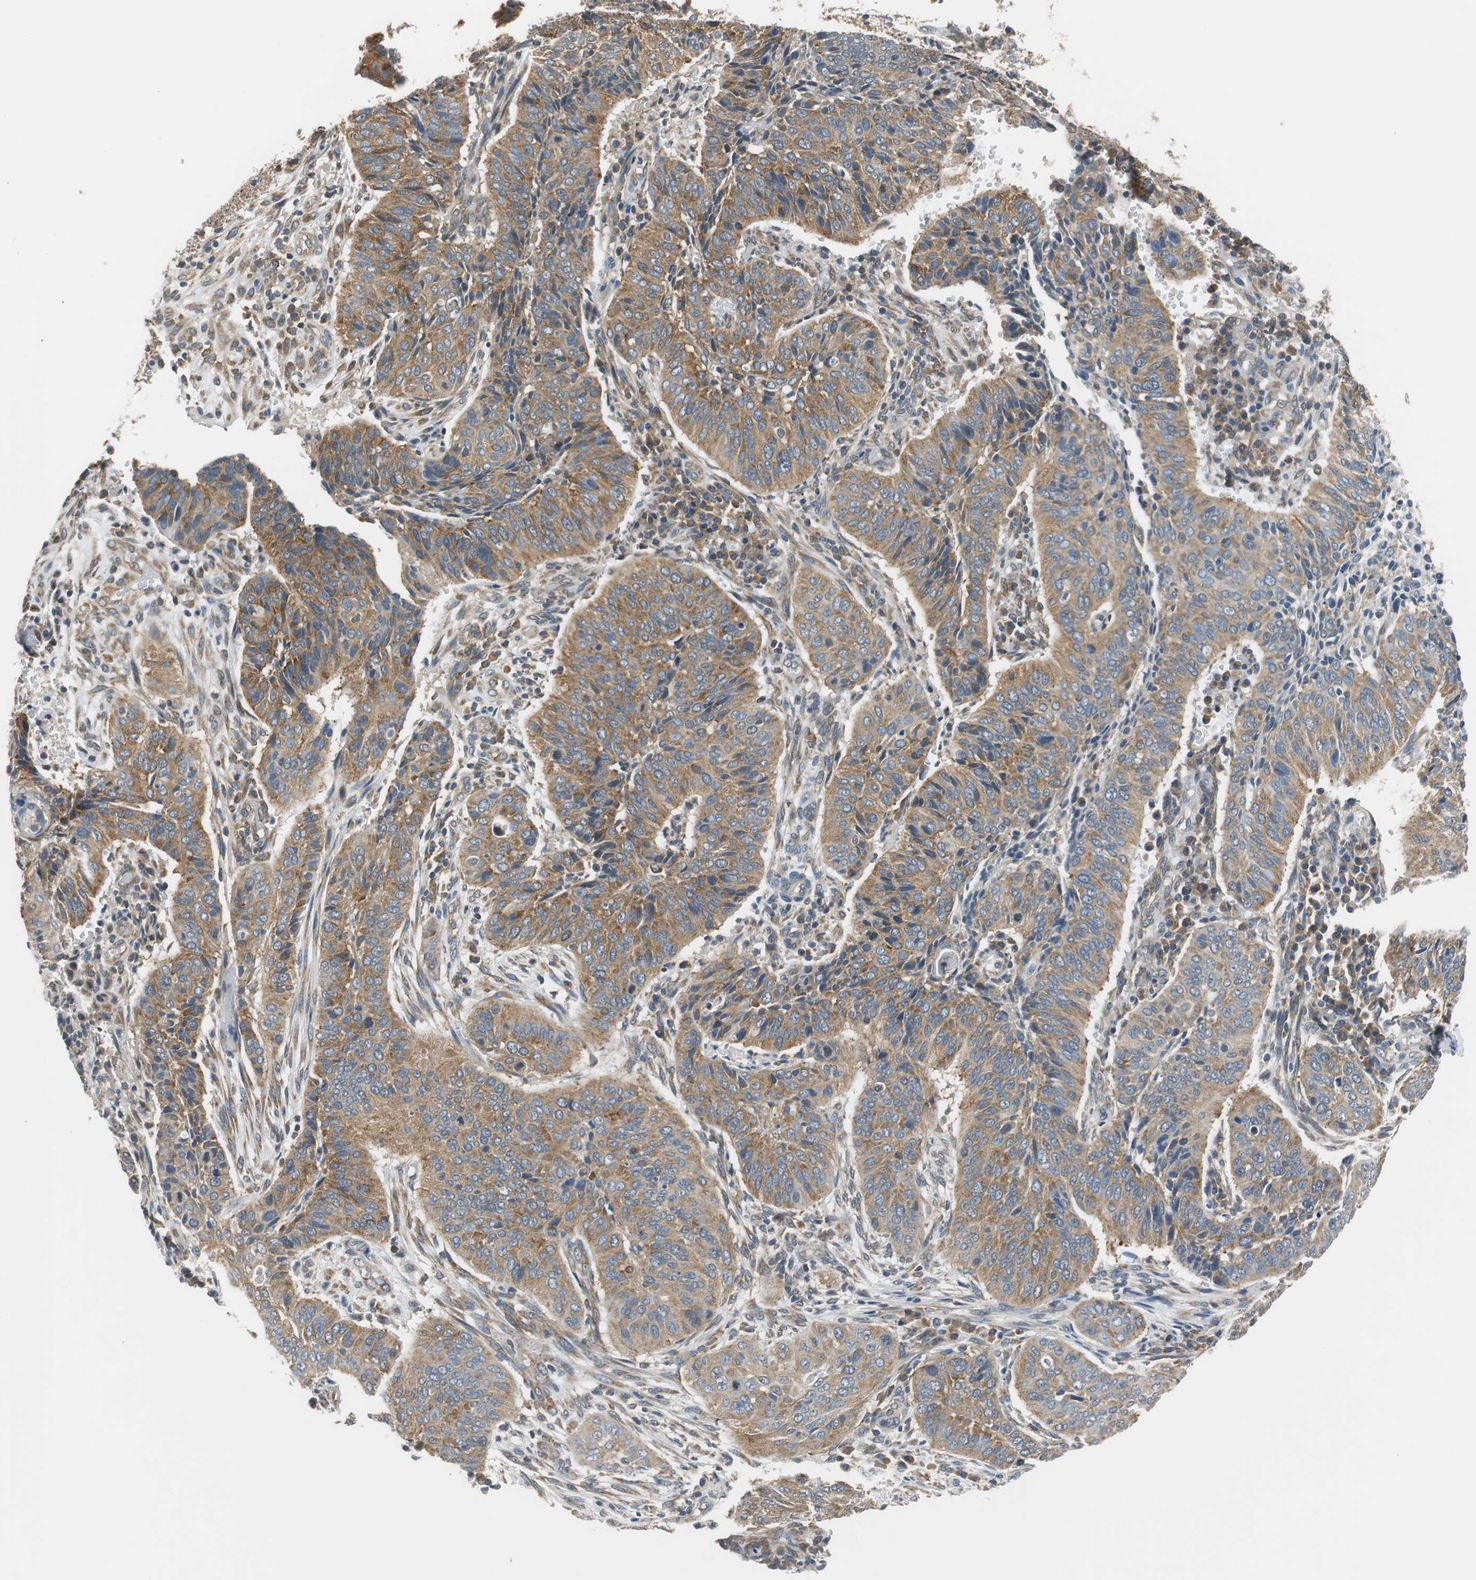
{"staining": {"intensity": "moderate", "quantity": ">75%", "location": "cytoplasmic/membranous"}, "tissue": "cervical cancer", "cell_type": "Tumor cells", "image_type": "cancer", "snomed": [{"axis": "morphology", "description": "Squamous cell carcinoma, NOS"}, {"axis": "topography", "description": "Cervix"}], "caption": "Tumor cells reveal medium levels of moderate cytoplasmic/membranous positivity in about >75% of cells in cervical squamous cell carcinoma.", "gene": "CNOT3", "patient": {"sex": "female", "age": 39}}